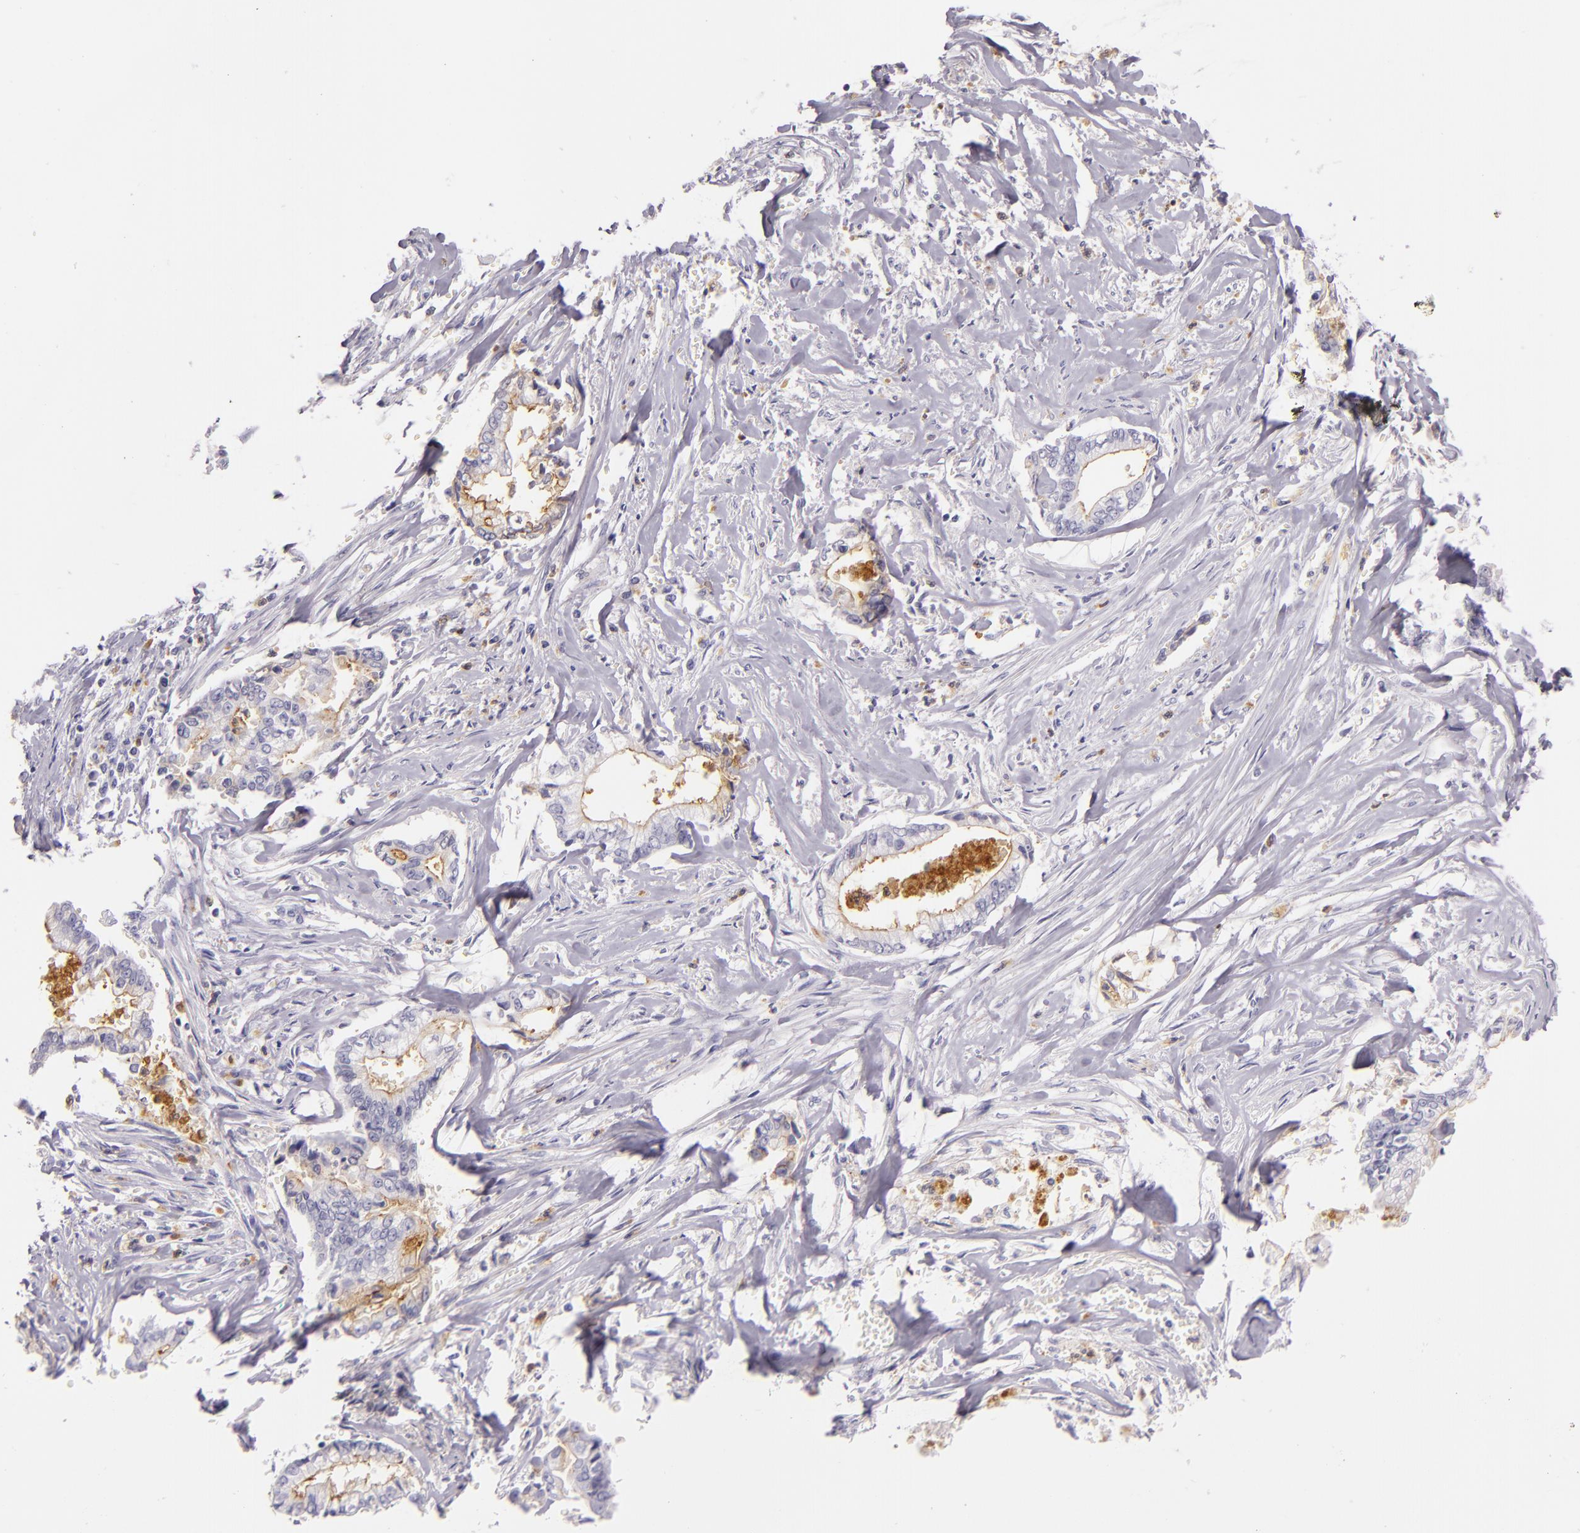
{"staining": {"intensity": "weak", "quantity": "<25%", "location": "cytoplasmic/membranous"}, "tissue": "liver cancer", "cell_type": "Tumor cells", "image_type": "cancer", "snomed": [{"axis": "morphology", "description": "Cholangiocarcinoma"}, {"axis": "topography", "description": "Liver"}], "caption": "Protein analysis of cholangiocarcinoma (liver) reveals no significant staining in tumor cells. (Brightfield microscopy of DAB (3,3'-diaminobenzidine) immunohistochemistry (IHC) at high magnification).", "gene": "CEACAM1", "patient": {"sex": "male", "age": 57}}